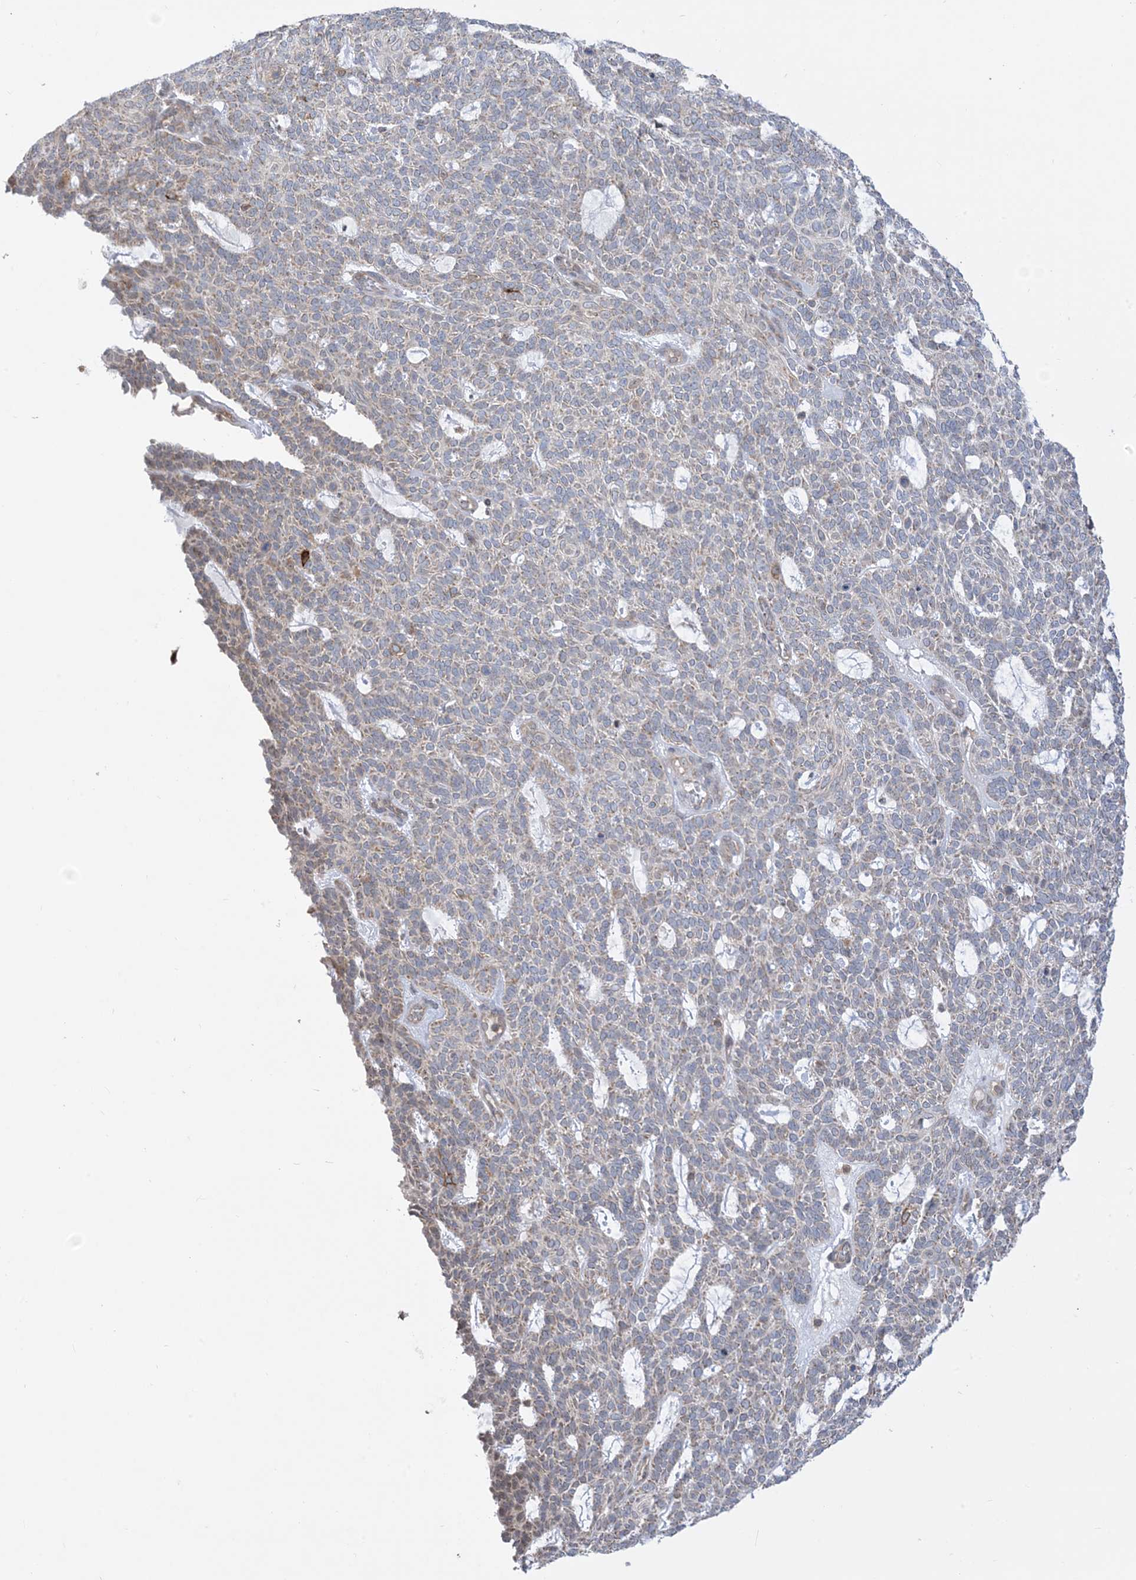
{"staining": {"intensity": "weak", "quantity": "<25%", "location": "cytoplasmic/membranous"}, "tissue": "skin cancer", "cell_type": "Tumor cells", "image_type": "cancer", "snomed": [{"axis": "morphology", "description": "Squamous cell carcinoma, NOS"}, {"axis": "topography", "description": "Skin"}], "caption": "IHC of skin squamous cell carcinoma displays no positivity in tumor cells.", "gene": "CASP4", "patient": {"sex": "female", "age": 90}}